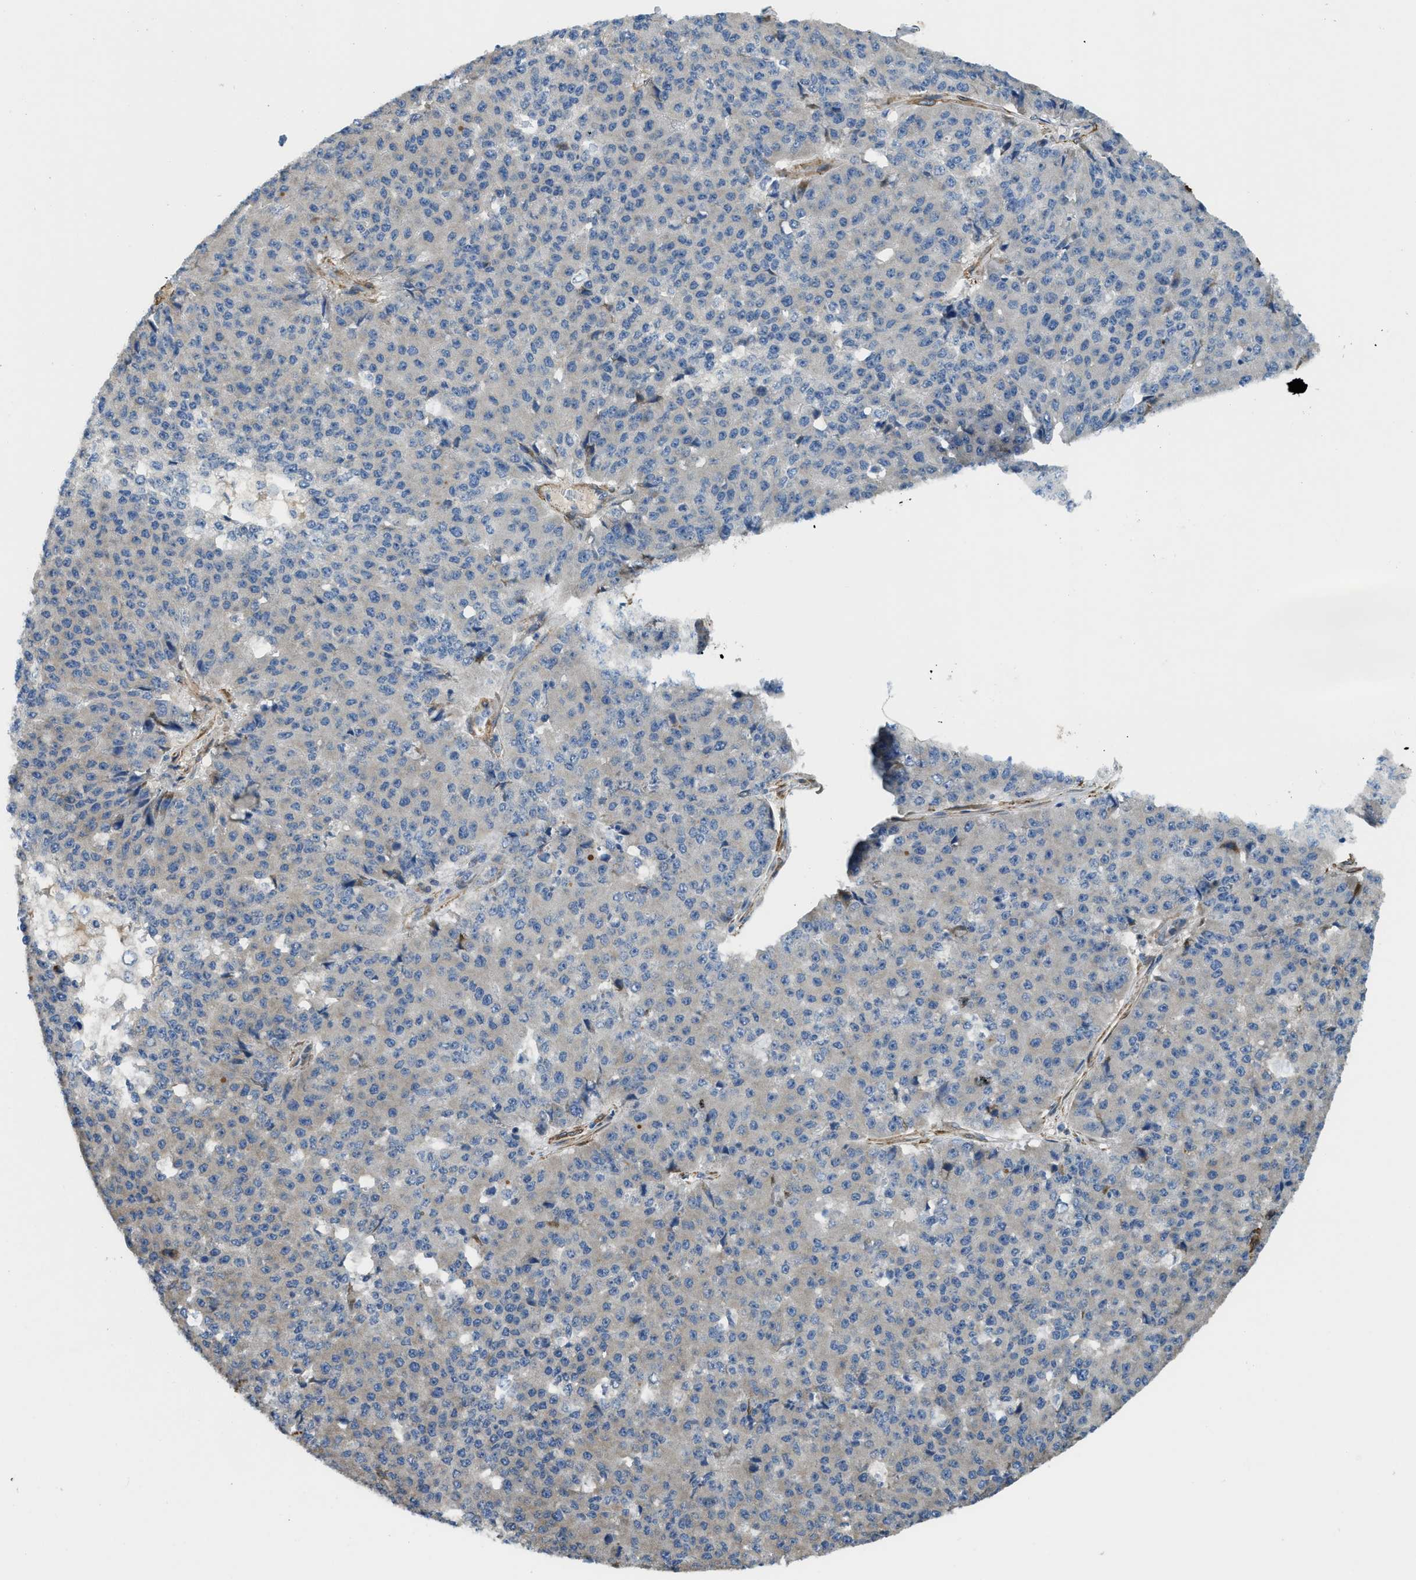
{"staining": {"intensity": "weak", "quantity": "<25%", "location": "cytoplasmic/membranous"}, "tissue": "pancreatic cancer", "cell_type": "Tumor cells", "image_type": "cancer", "snomed": [{"axis": "morphology", "description": "Adenocarcinoma, NOS"}, {"axis": "topography", "description": "Pancreas"}], "caption": "The image displays no significant expression in tumor cells of pancreatic adenocarcinoma.", "gene": "BMPR1A", "patient": {"sex": "male", "age": 50}}